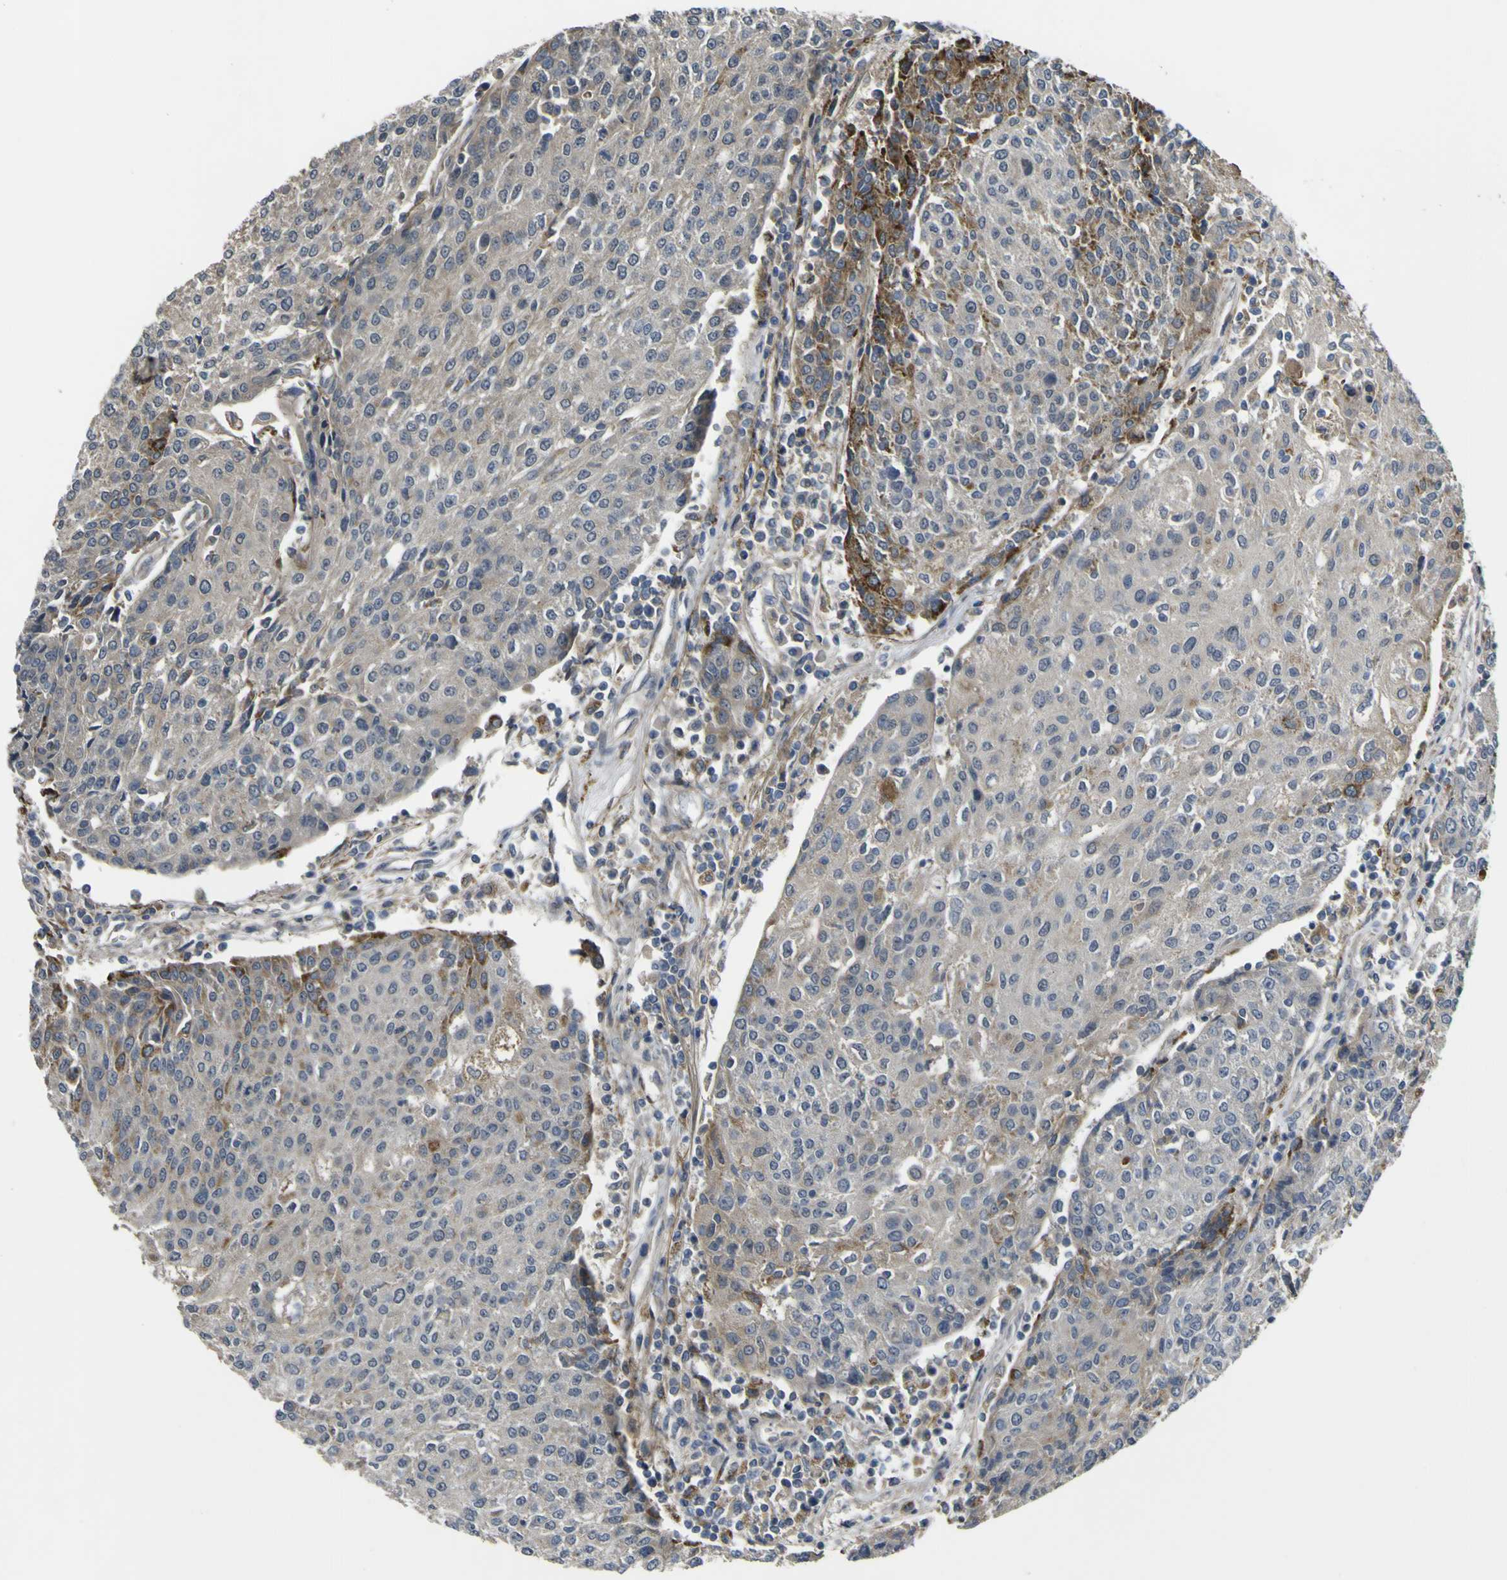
{"staining": {"intensity": "strong", "quantity": "<25%", "location": "cytoplasmic/membranous"}, "tissue": "urothelial cancer", "cell_type": "Tumor cells", "image_type": "cancer", "snomed": [{"axis": "morphology", "description": "Urothelial carcinoma, High grade"}, {"axis": "topography", "description": "Urinary bladder"}], "caption": "Immunohistochemical staining of high-grade urothelial carcinoma reveals strong cytoplasmic/membranous protein positivity in approximately <25% of tumor cells. (DAB (3,3'-diaminobenzidine) IHC, brown staining for protein, blue staining for nuclei).", "gene": "GPLD1", "patient": {"sex": "female", "age": 85}}